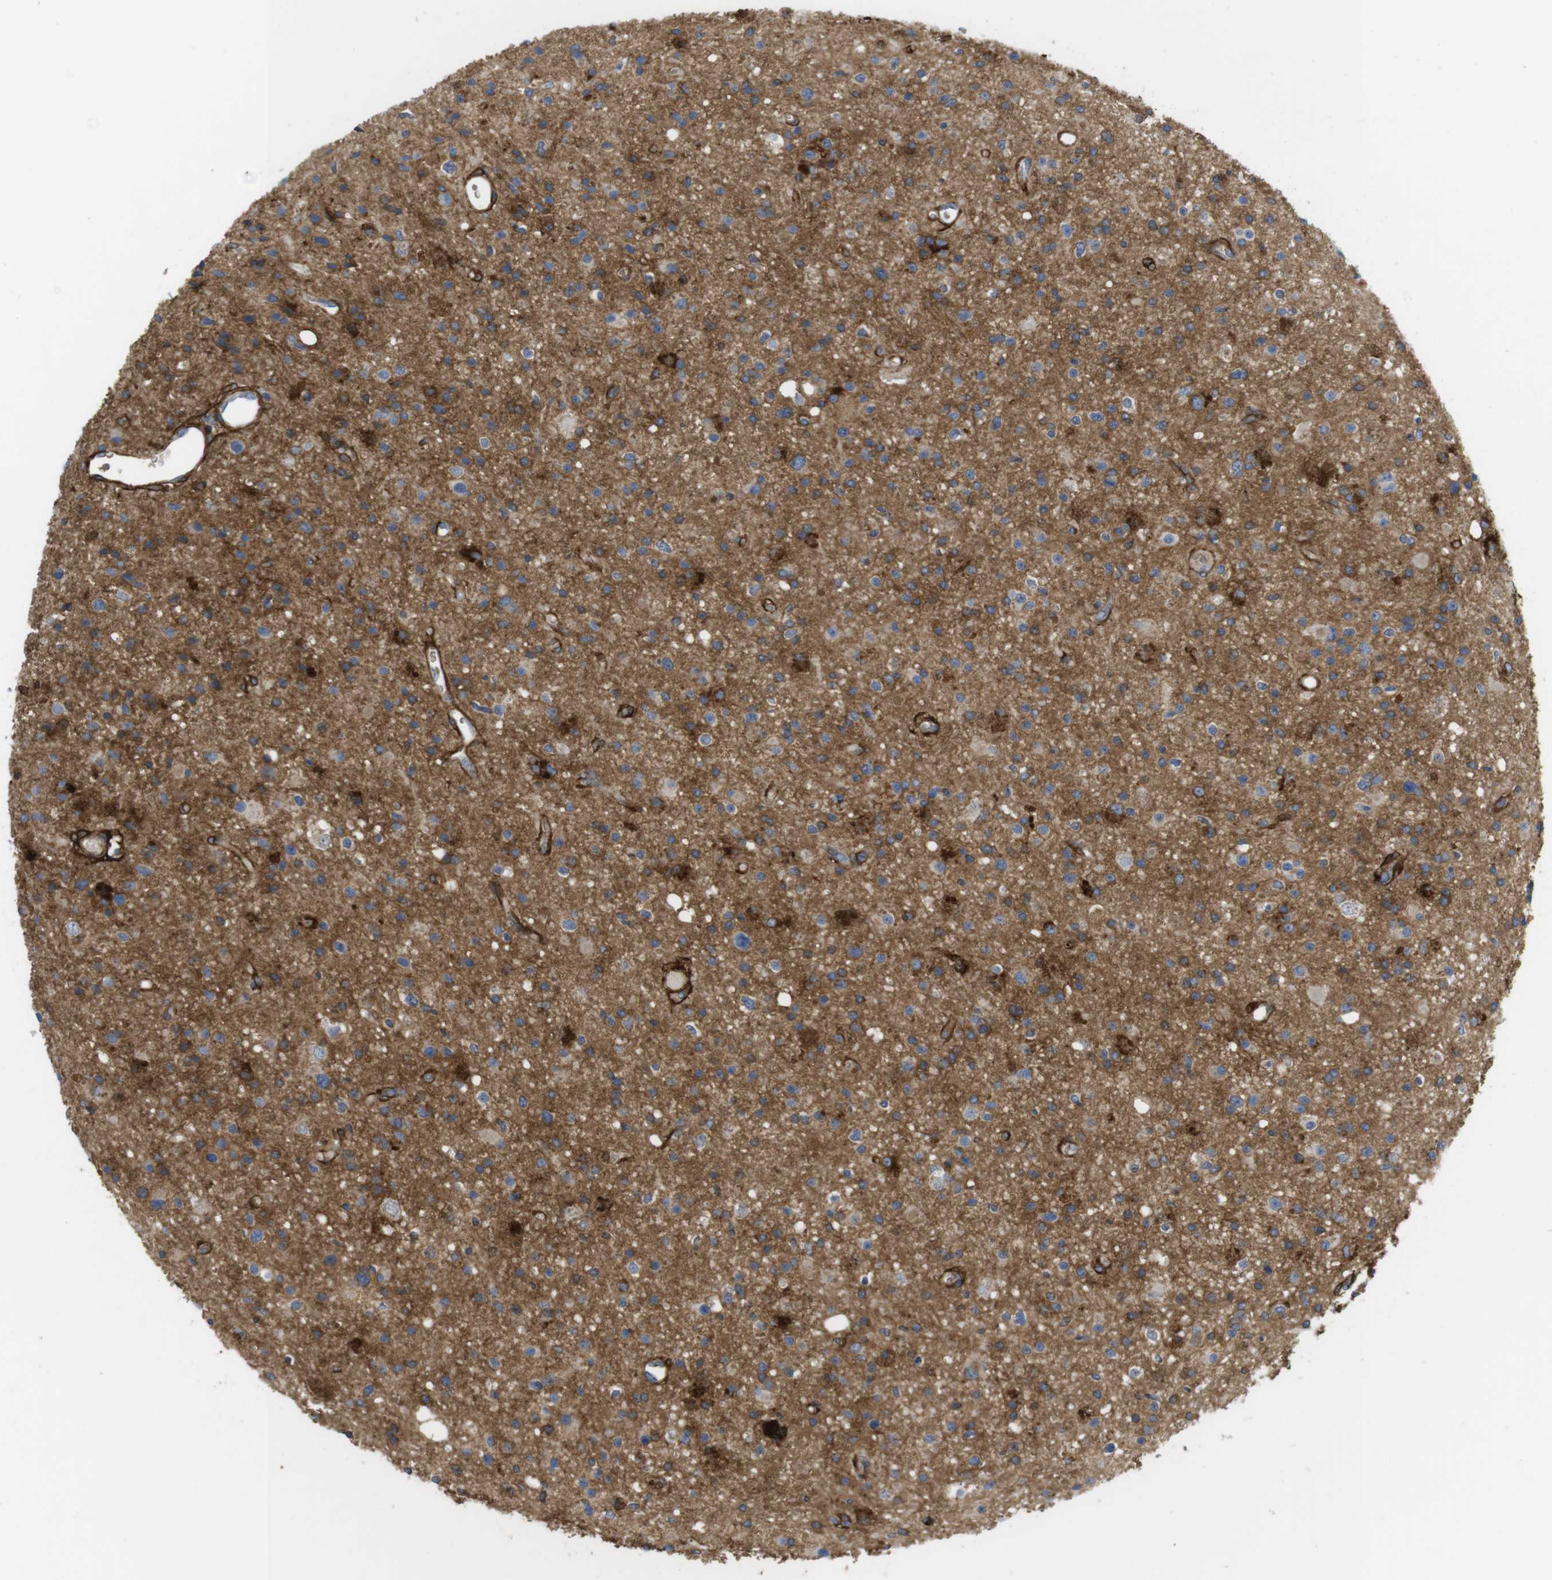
{"staining": {"intensity": "moderate", "quantity": ">75%", "location": "cytoplasmic/membranous"}, "tissue": "glioma", "cell_type": "Tumor cells", "image_type": "cancer", "snomed": [{"axis": "morphology", "description": "Glioma, malignant, High grade"}, {"axis": "topography", "description": "Brain"}], "caption": "This image exhibits IHC staining of malignant glioma (high-grade), with medium moderate cytoplasmic/membranous expression in about >75% of tumor cells.", "gene": "CYBRD1", "patient": {"sex": "male", "age": 33}}